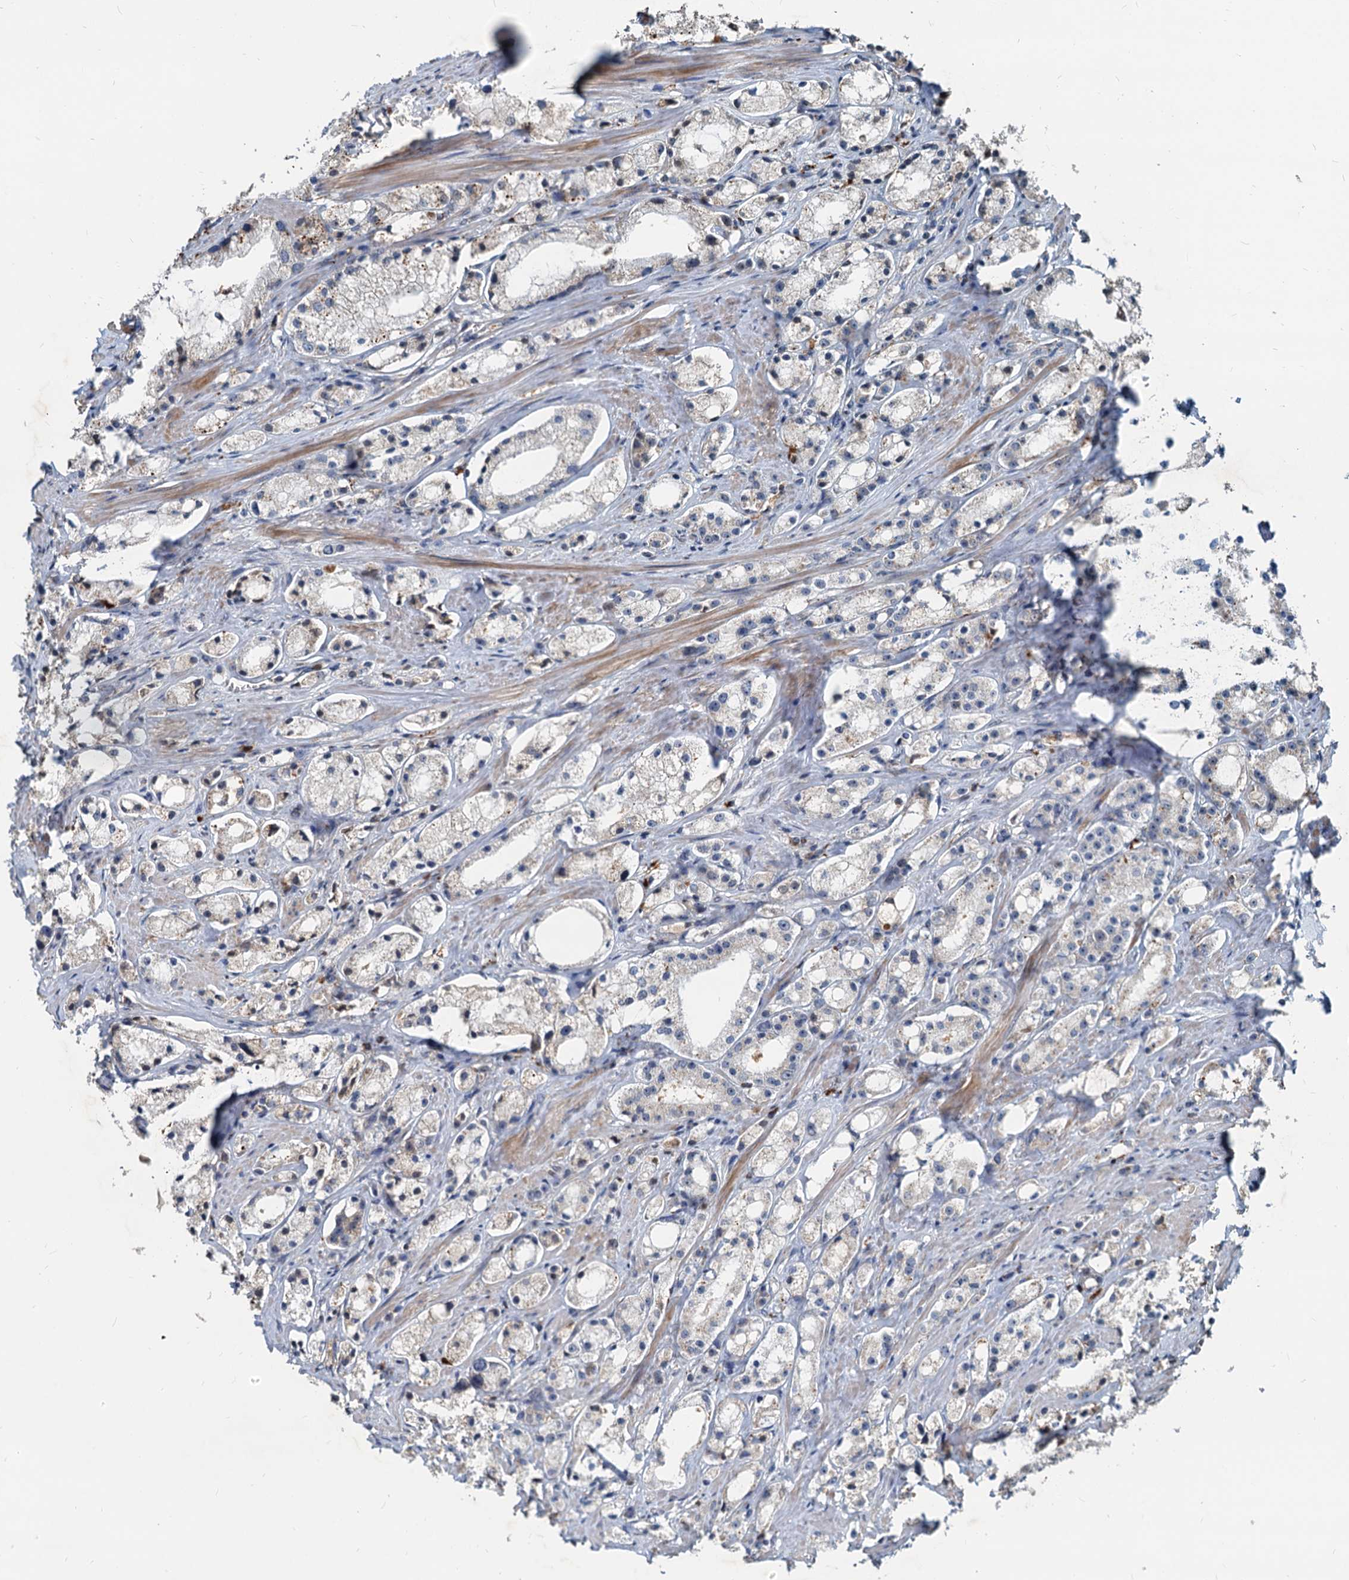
{"staining": {"intensity": "weak", "quantity": "<25%", "location": "cytoplasmic/membranous"}, "tissue": "prostate cancer", "cell_type": "Tumor cells", "image_type": "cancer", "snomed": [{"axis": "morphology", "description": "Adenocarcinoma, High grade"}, {"axis": "topography", "description": "Prostate"}], "caption": "Immunohistochemistry (IHC) of human high-grade adenocarcinoma (prostate) demonstrates no staining in tumor cells.", "gene": "RGS7BP", "patient": {"sex": "male", "age": 66}}